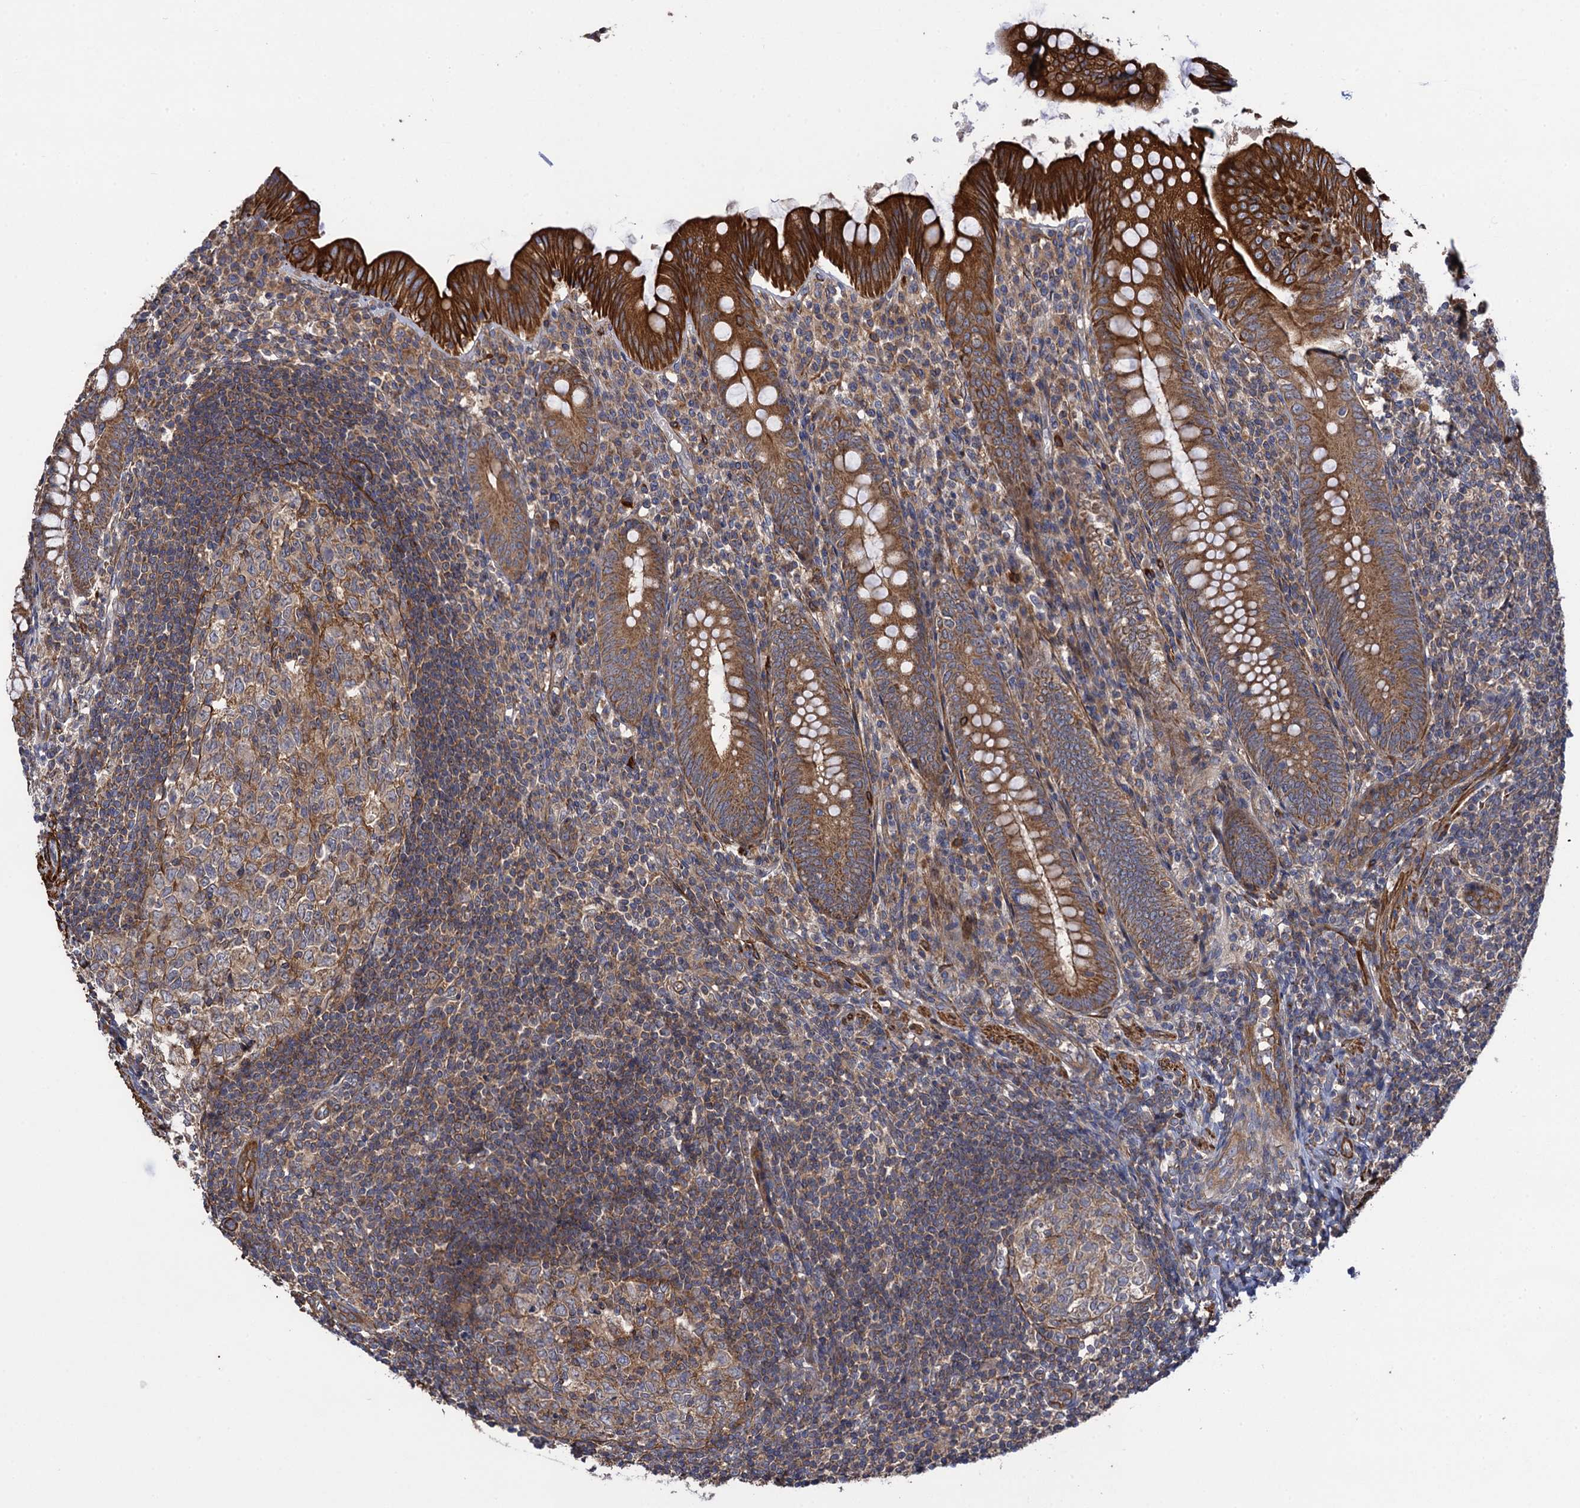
{"staining": {"intensity": "strong", "quantity": "25%-75%", "location": "cytoplasmic/membranous"}, "tissue": "appendix", "cell_type": "Glandular cells", "image_type": "normal", "snomed": [{"axis": "morphology", "description": "Normal tissue, NOS"}, {"axis": "topography", "description": "Appendix"}], "caption": "The histopathology image shows staining of benign appendix, revealing strong cytoplasmic/membranous protein staining (brown color) within glandular cells.", "gene": "WDR88", "patient": {"sex": "male", "age": 14}}